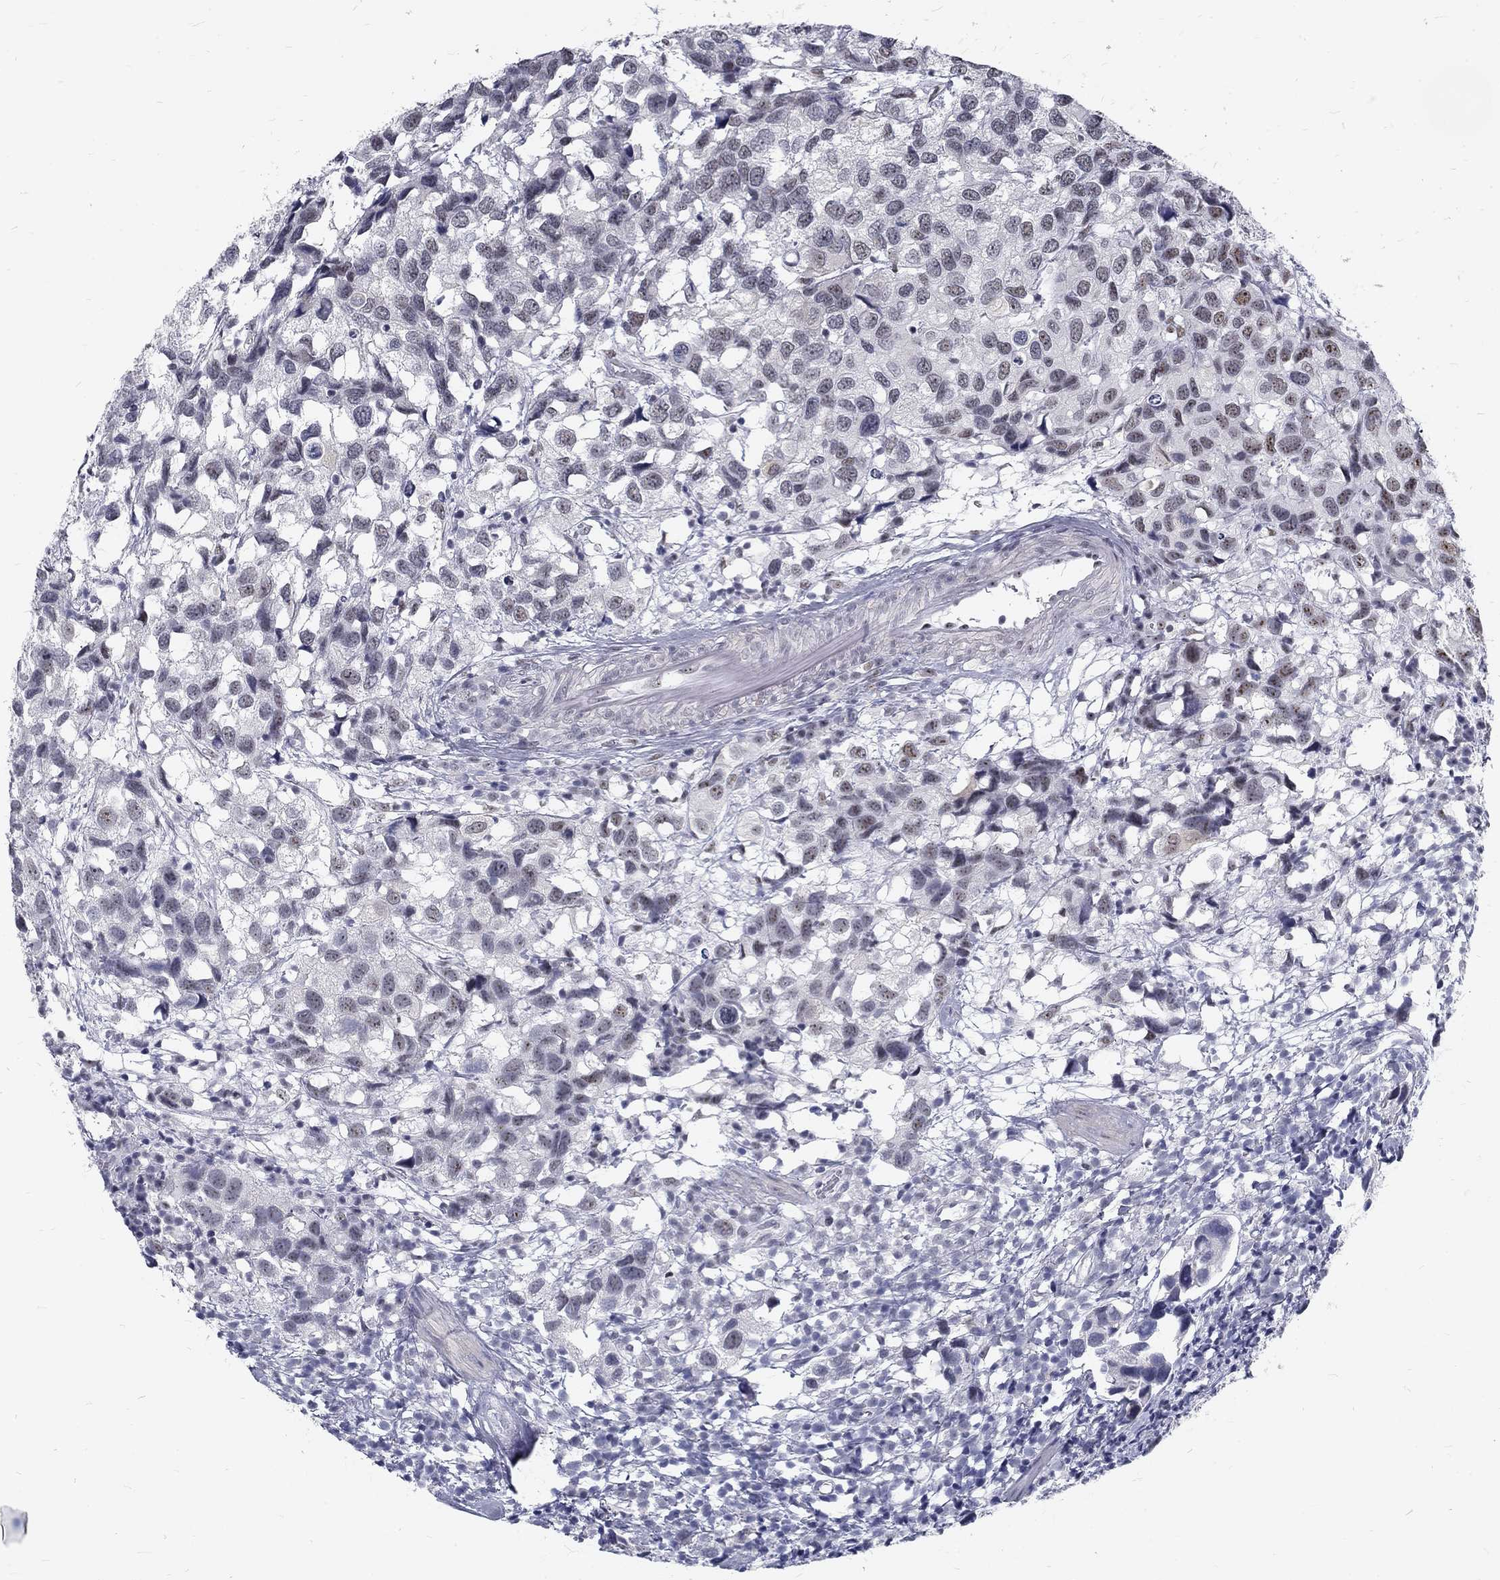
{"staining": {"intensity": "weak", "quantity": "25%-75%", "location": "nuclear"}, "tissue": "urothelial cancer", "cell_type": "Tumor cells", "image_type": "cancer", "snomed": [{"axis": "morphology", "description": "Urothelial carcinoma, High grade"}, {"axis": "topography", "description": "Urinary bladder"}], "caption": "Protein staining demonstrates weak nuclear staining in approximately 25%-75% of tumor cells in high-grade urothelial carcinoma. Nuclei are stained in blue.", "gene": "SNORC", "patient": {"sex": "male", "age": 79}}